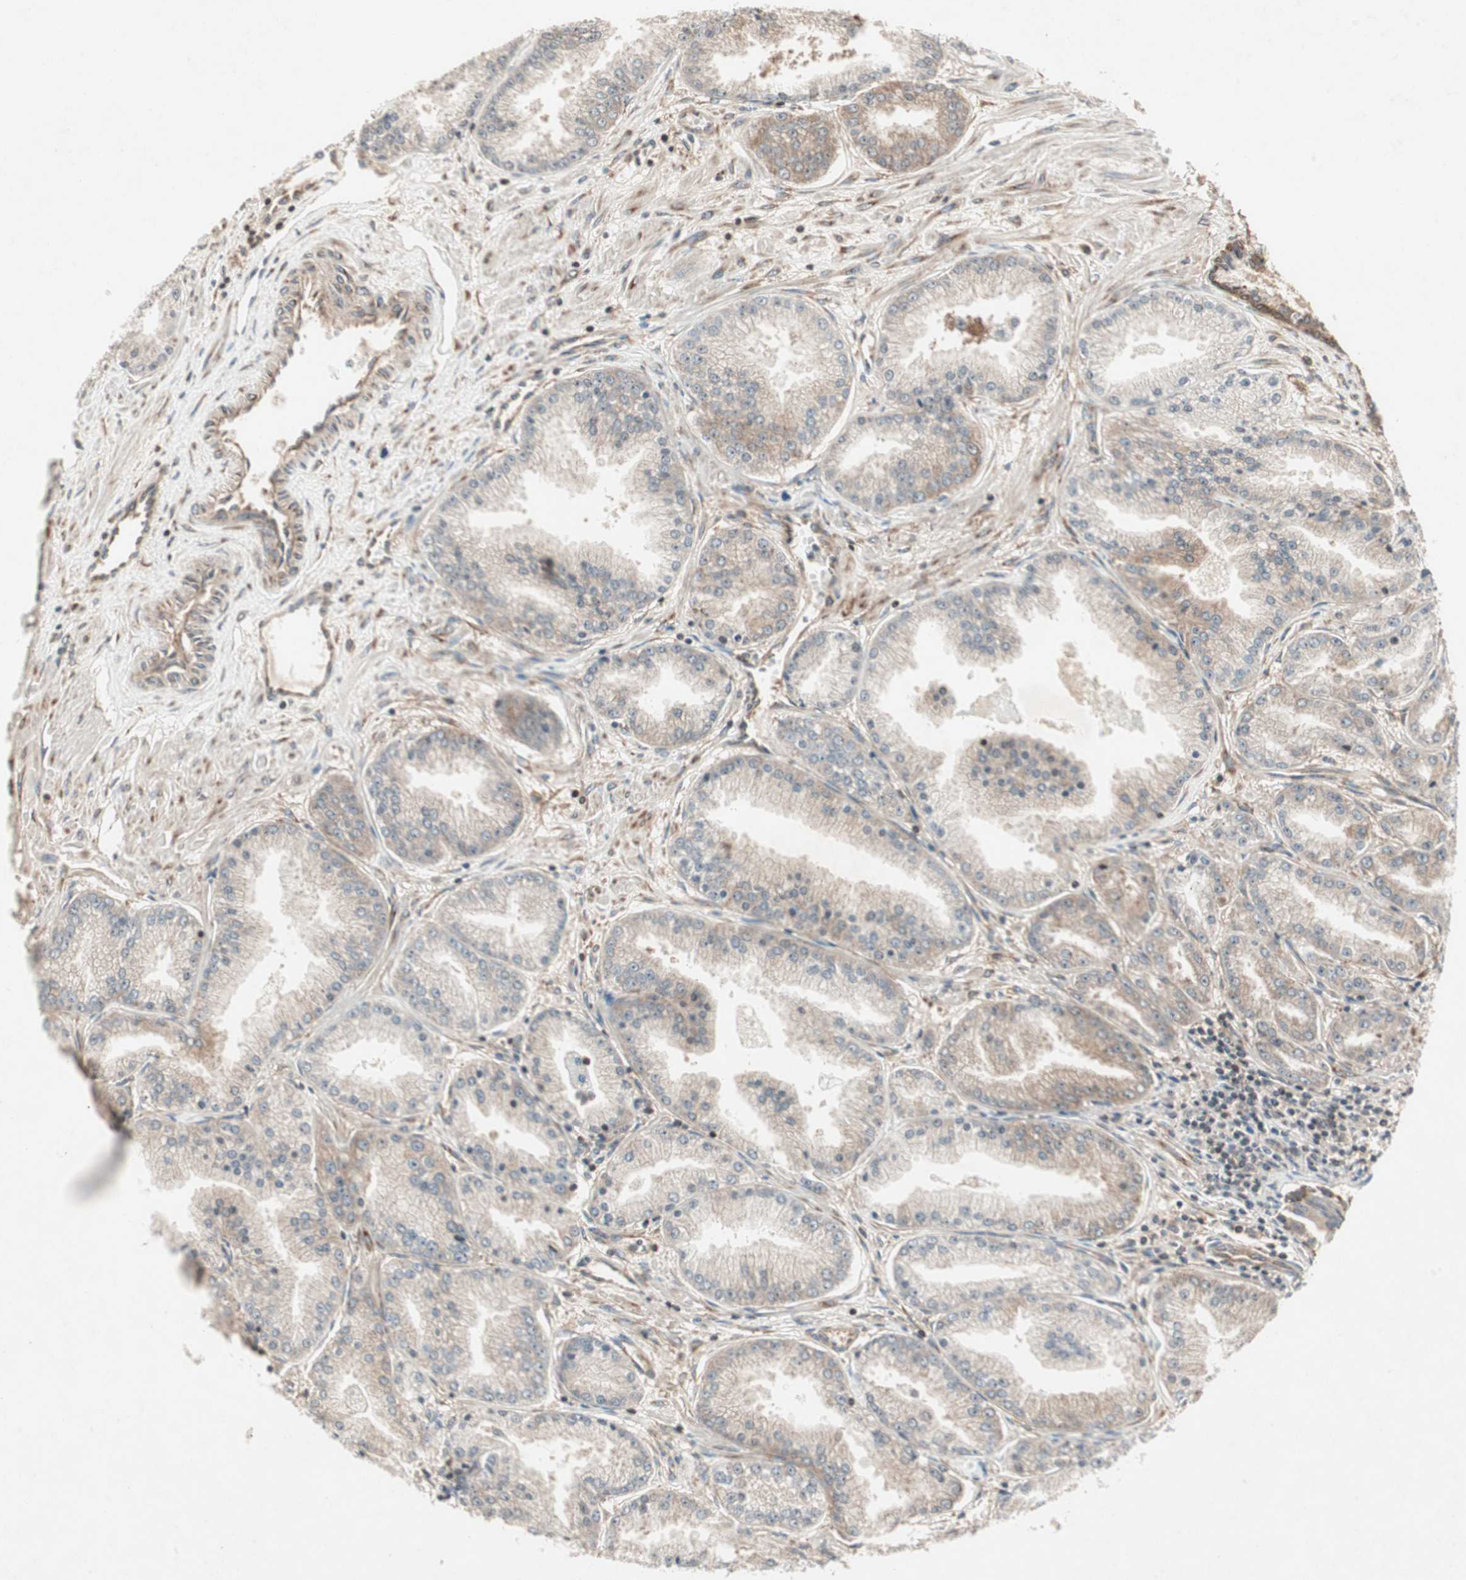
{"staining": {"intensity": "weak", "quantity": "<25%", "location": "cytoplasmic/membranous"}, "tissue": "prostate cancer", "cell_type": "Tumor cells", "image_type": "cancer", "snomed": [{"axis": "morphology", "description": "Adenocarcinoma, High grade"}, {"axis": "topography", "description": "Prostate"}], "caption": "Human prostate cancer stained for a protein using immunohistochemistry (IHC) reveals no staining in tumor cells.", "gene": "IRS1", "patient": {"sex": "male", "age": 61}}